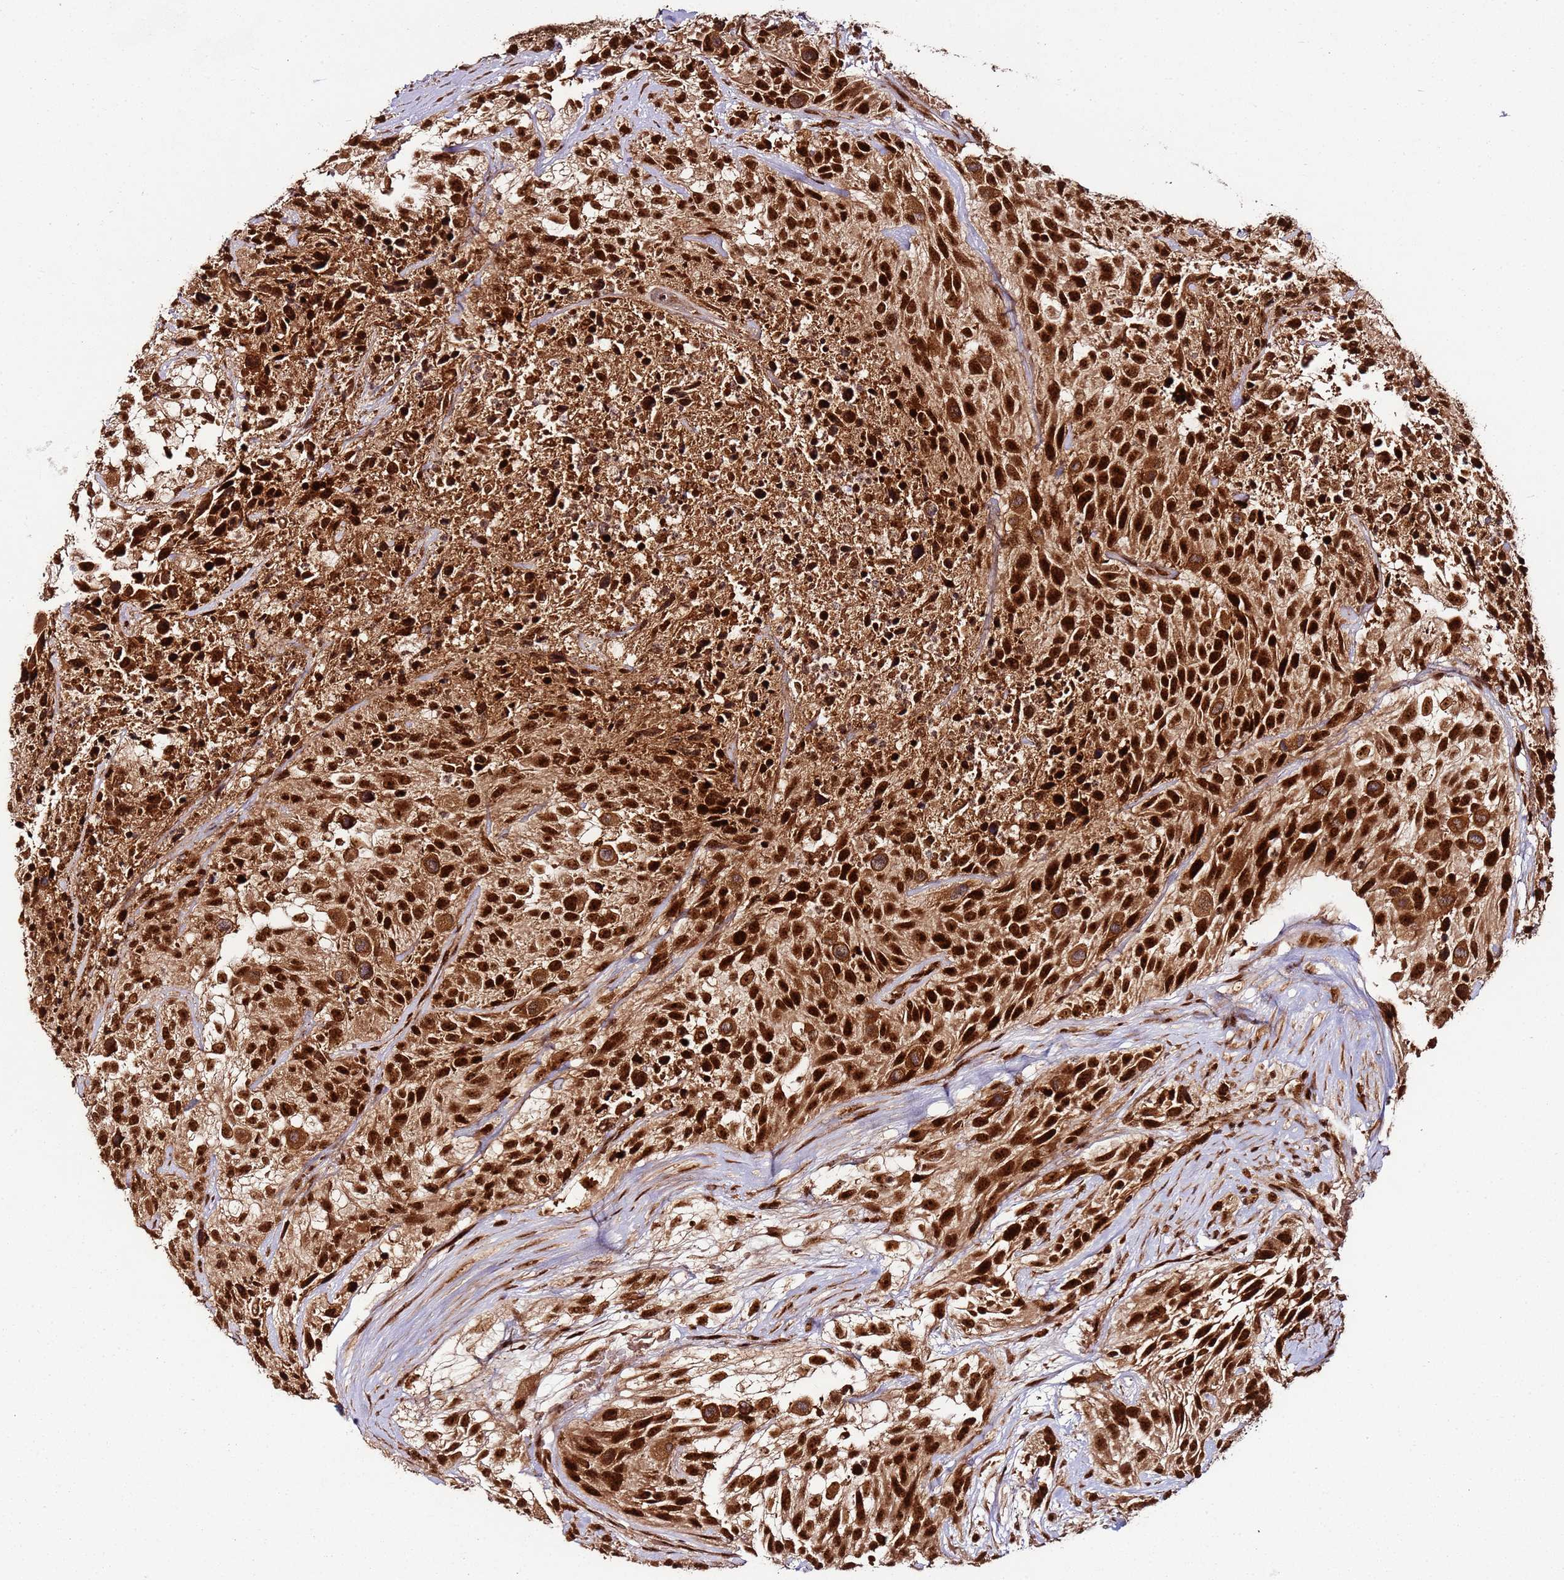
{"staining": {"intensity": "strong", "quantity": ">75%", "location": "nuclear"}, "tissue": "urothelial cancer", "cell_type": "Tumor cells", "image_type": "cancer", "snomed": [{"axis": "morphology", "description": "Urothelial carcinoma, High grade"}, {"axis": "topography", "description": "Urinary bladder"}], "caption": "Brown immunohistochemical staining in human high-grade urothelial carcinoma demonstrates strong nuclear positivity in approximately >75% of tumor cells.", "gene": "XRN2", "patient": {"sex": "female", "age": 70}}